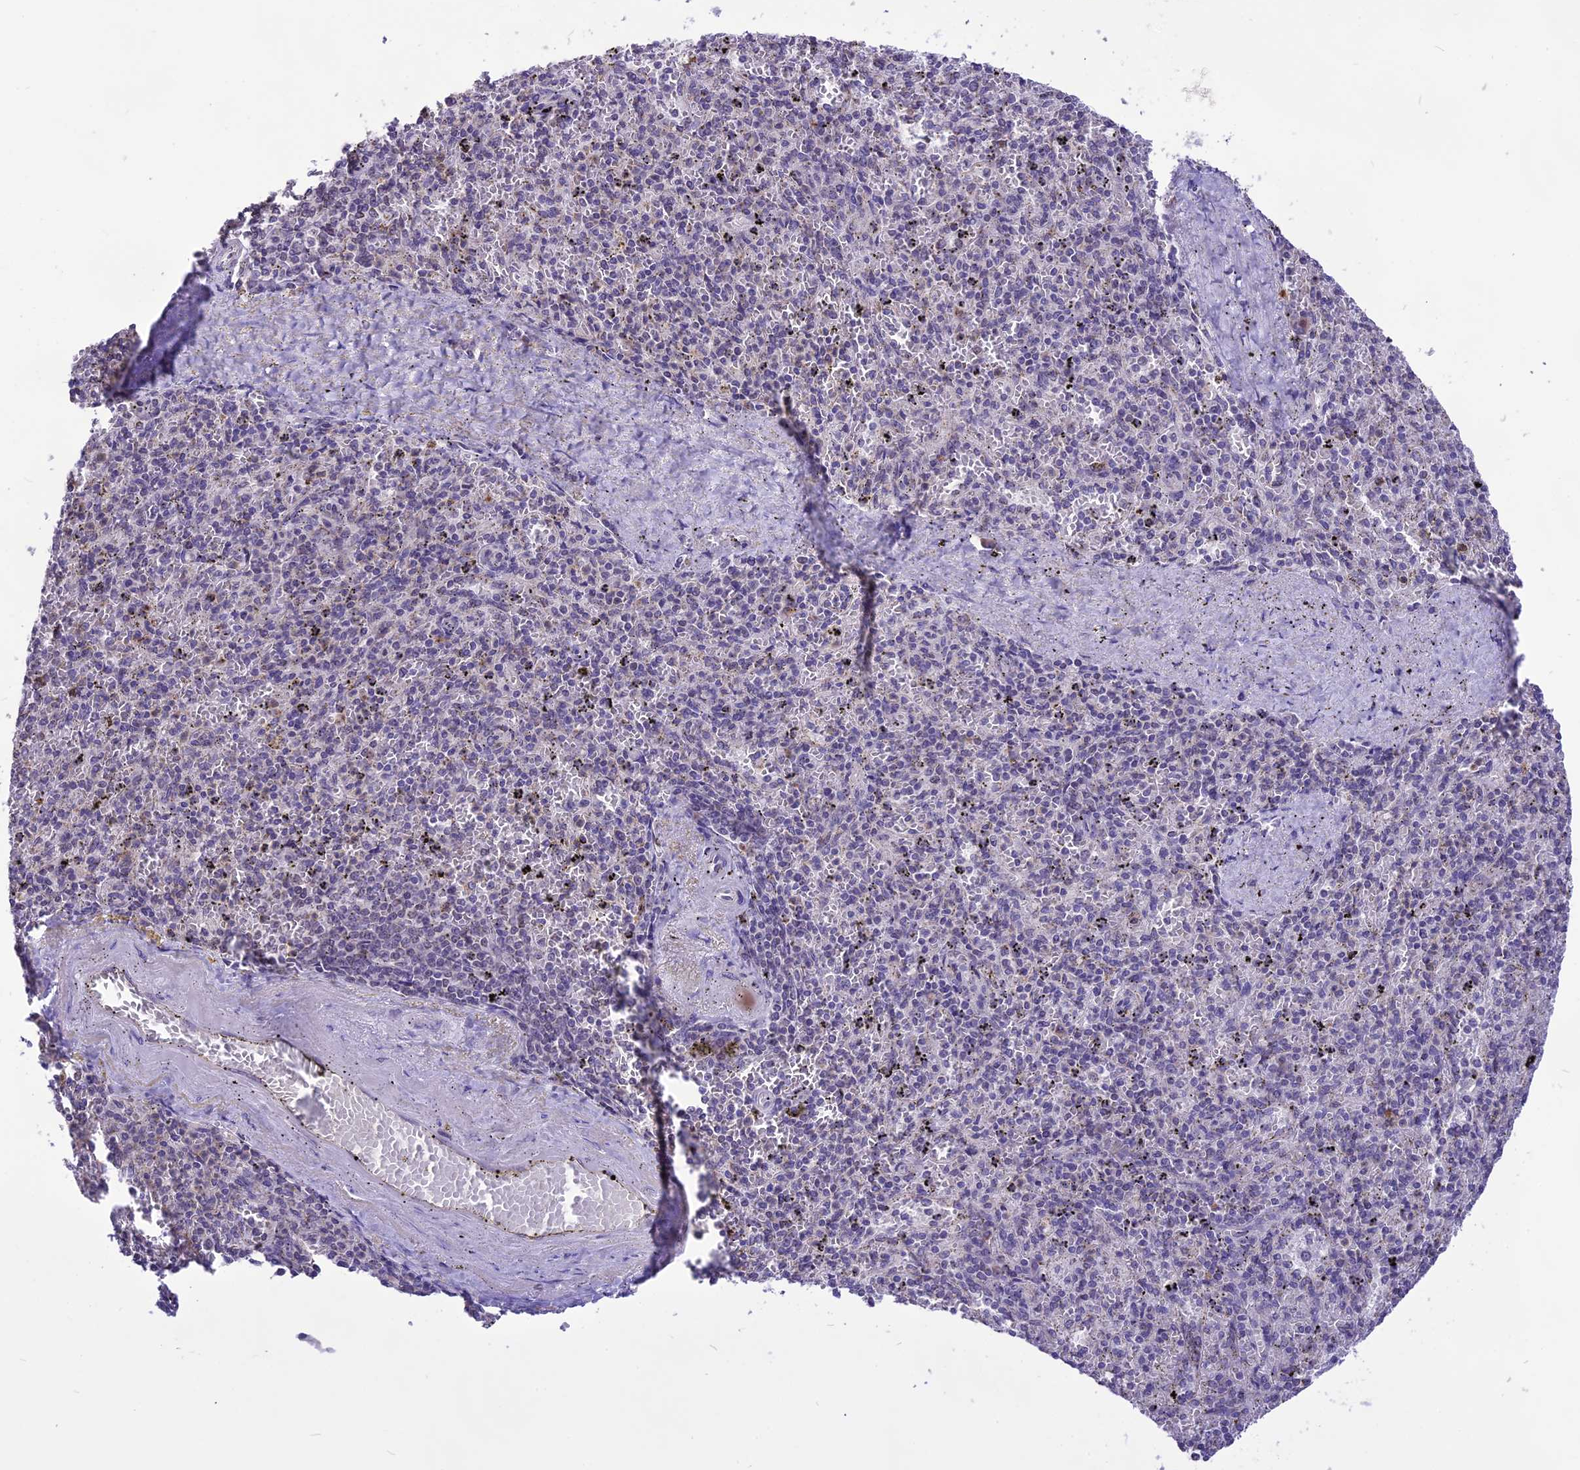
{"staining": {"intensity": "negative", "quantity": "none", "location": "none"}, "tissue": "spleen", "cell_type": "Cells in red pulp", "image_type": "normal", "snomed": [{"axis": "morphology", "description": "Normal tissue, NOS"}, {"axis": "topography", "description": "Spleen"}], "caption": "Protein analysis of normal spleen reveals no significant staining in cells in red pulp.", "gene": "CMSS1", "patient": {"sex": "male", "age": 82}}